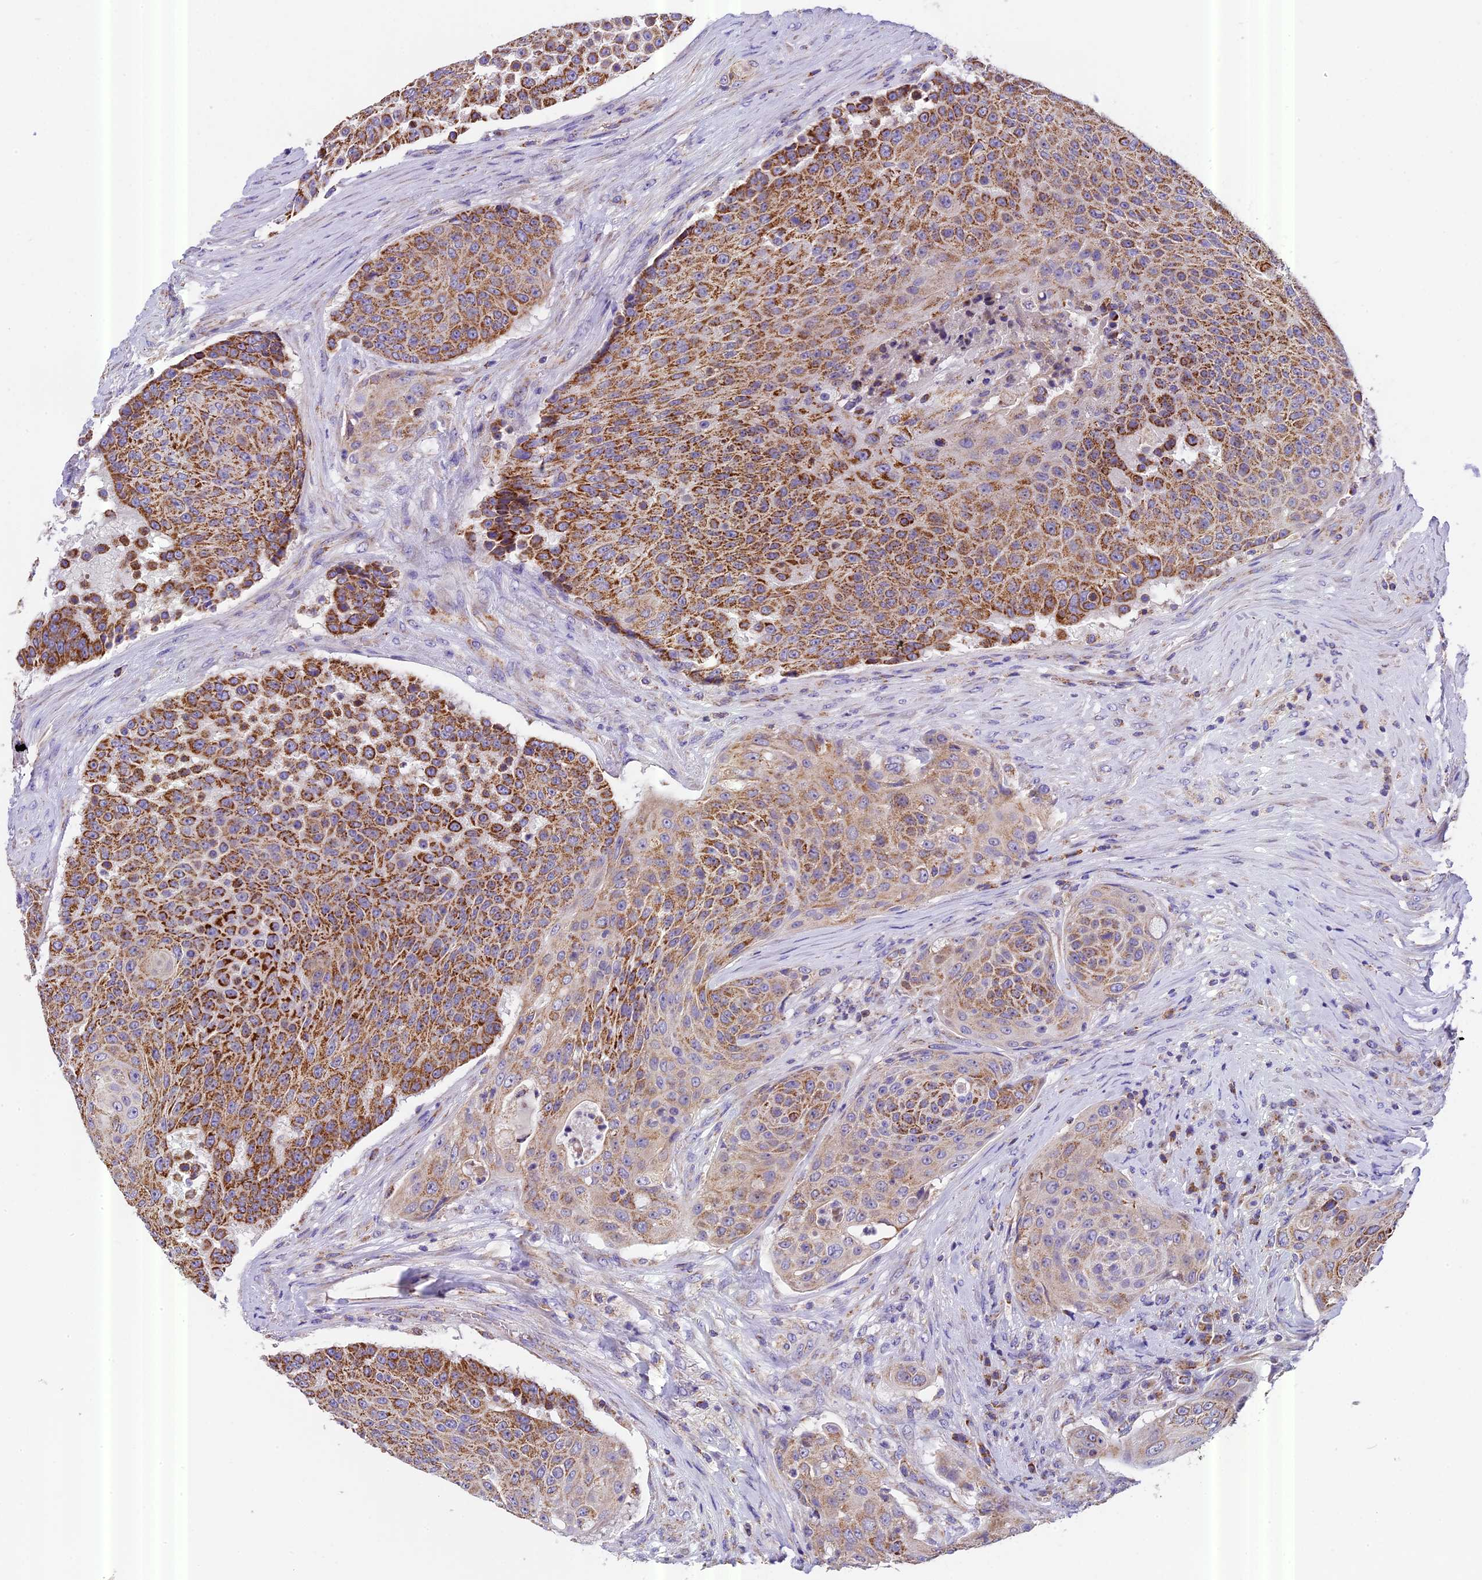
{"staining": {"intensity": "moderate", "quantity": ">75%", "location": "cytoplasmic/membranous"}, "tissue": "urothelial cancer", "cell_type": "Tumor cells", "image_type": "cancer", "snomed": [{"axis": "morphology", "description": "Urothelial carcinoma, High grade"}, {"axis": "topography", "description": "Urinary bladder"}], "caption": "Immunohistochemistry (DAB) staining of urothelial carcinoma (high-grade) displays moderate cytoplasmic/membranous protein expression in about >75% of tumor cells. Using DAB (3,3'-diaminobenzidine) (brown) and hematoxylin (blue) stains, captured at high magnification using brightfield microscopy.", "gene": "MGME1", "patient": {"sex": "female", "age": 63}}